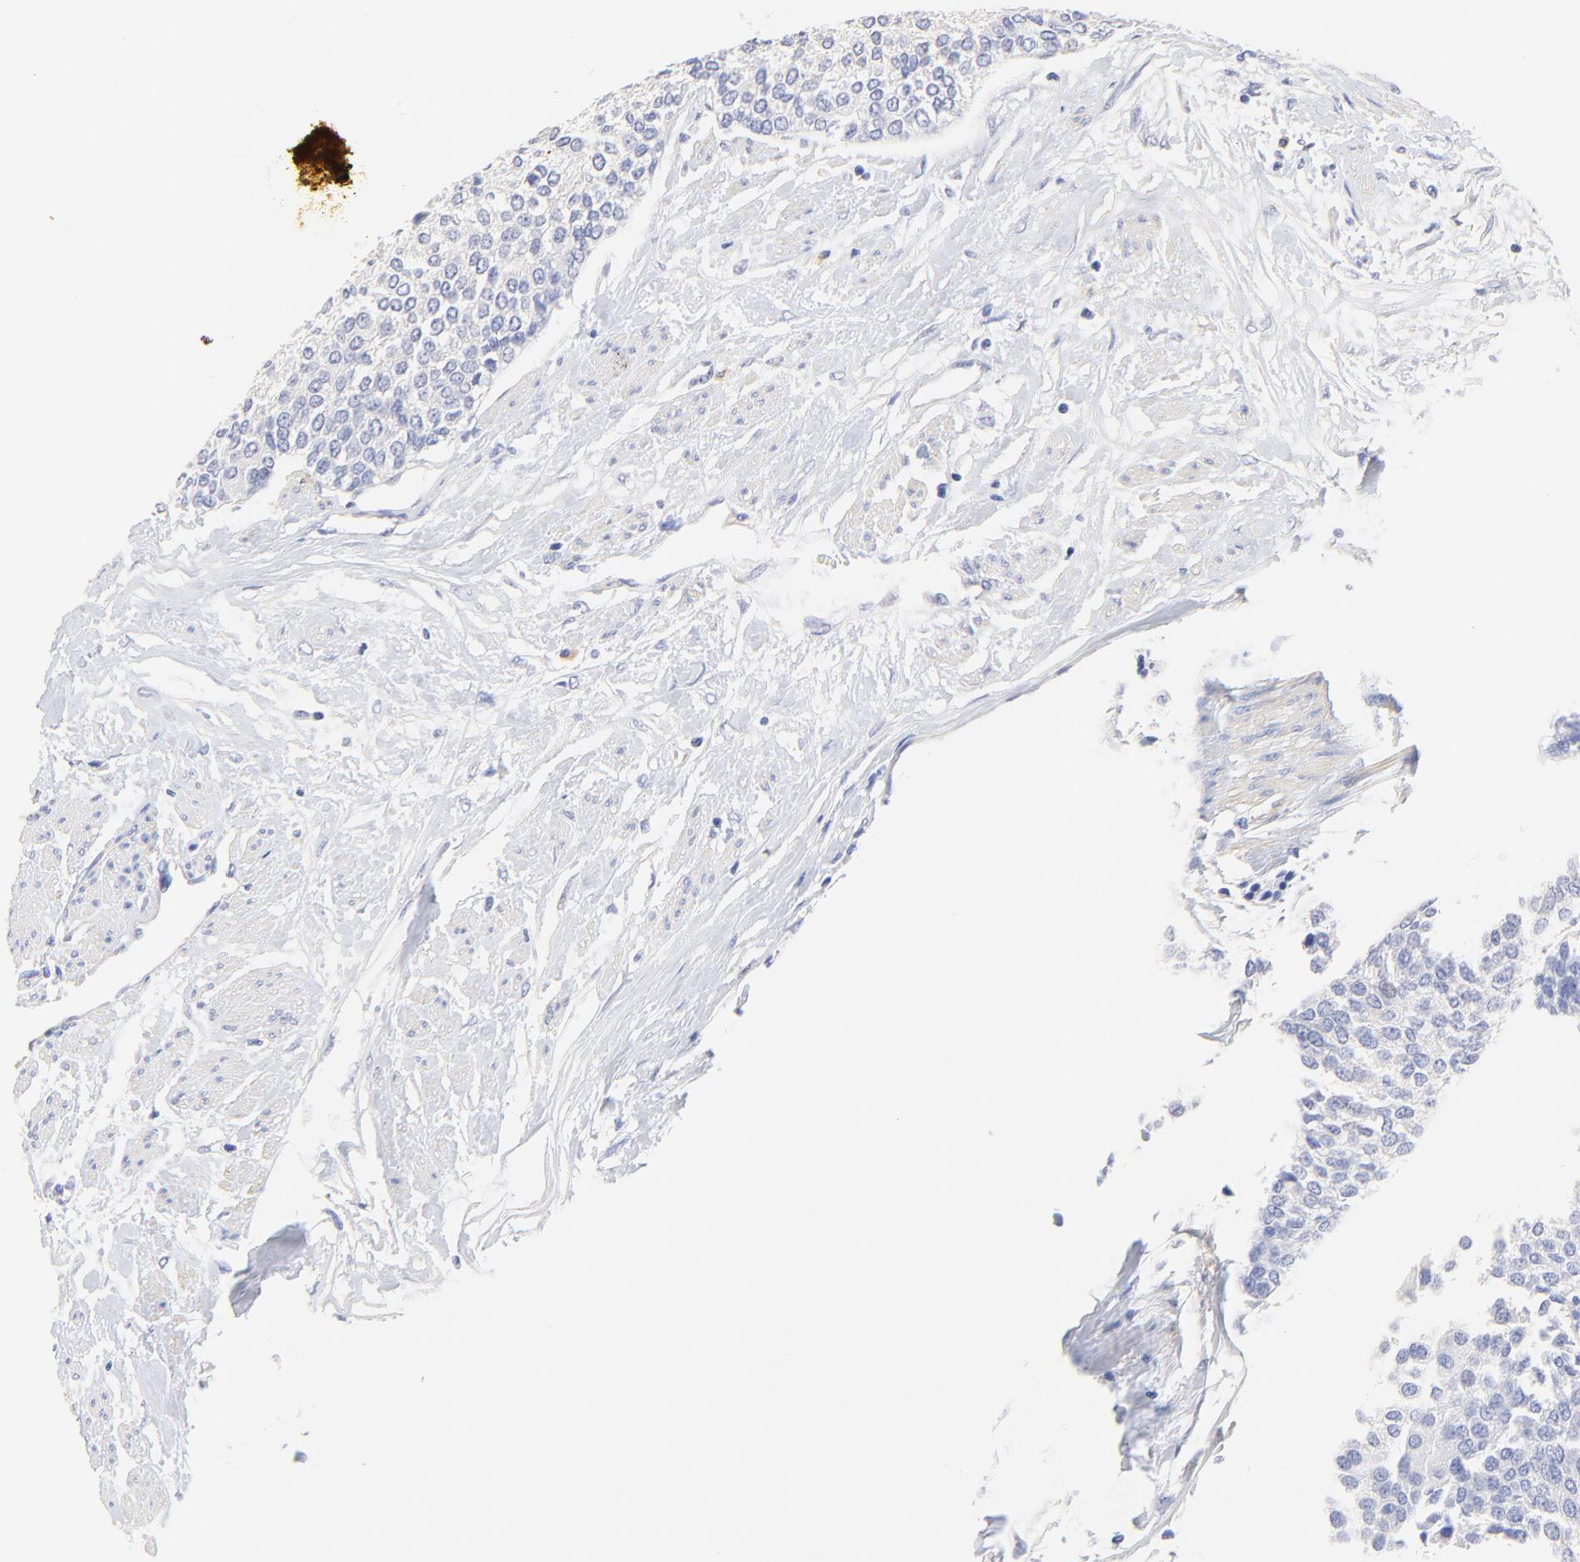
{"staining": {"intensity": "negative", "quantity": "none", "location": "none"}, "tissue": "urothelial cancer", "cell_type": "Tumor cells", "image_type": "cancer", "snomed": [{"axis": "morphology", "description": "Urothelial carcinoma, Low grade"}, {"axis": "topography", "description": "Urinary bladder"}], "caption": "DAB (3,3'-diaminobenzidine) immunohistochemical staining of urothelial cancer shows no significant staining in tumor cells.", "gene": "ACTRT1", "patient": {"sex": "female", "age": 73}}